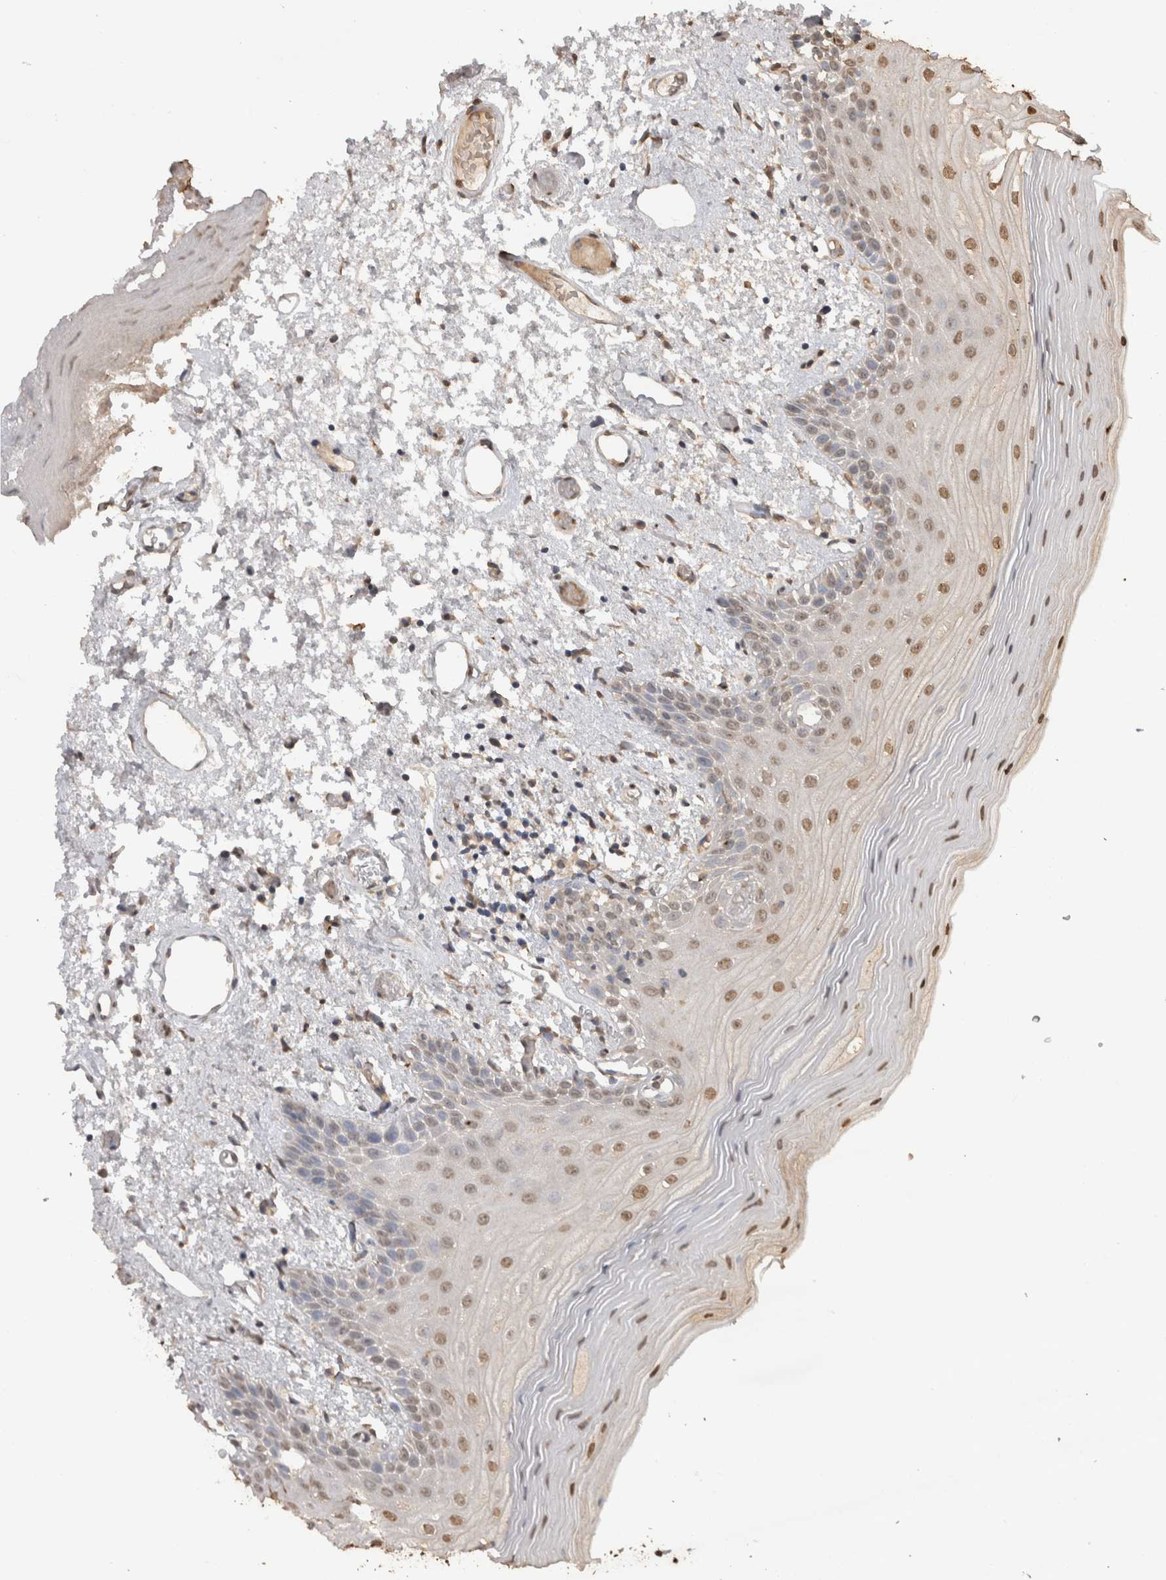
{"staining": {"intensity": "weak", "quantity": "25%-75%", "location": "nuclear"}, "tissue": "oral mucosa", "cell_type": "Squamous epithelial cells", "image_type": "normal", "snomed": [{"axis": "morphology", "description": "Normal tissue, NOS"}, {"axis": "topography", "description": "Oral tissue"}], "caption": "This micrograph exhibits IHC staining of benign oral mucosa, with low weak nuclear expression in approximately 25%-75% of squamous epithelial cells.", "gene": "CRELD2", "patient": {"sex": "male", "age": 52}}